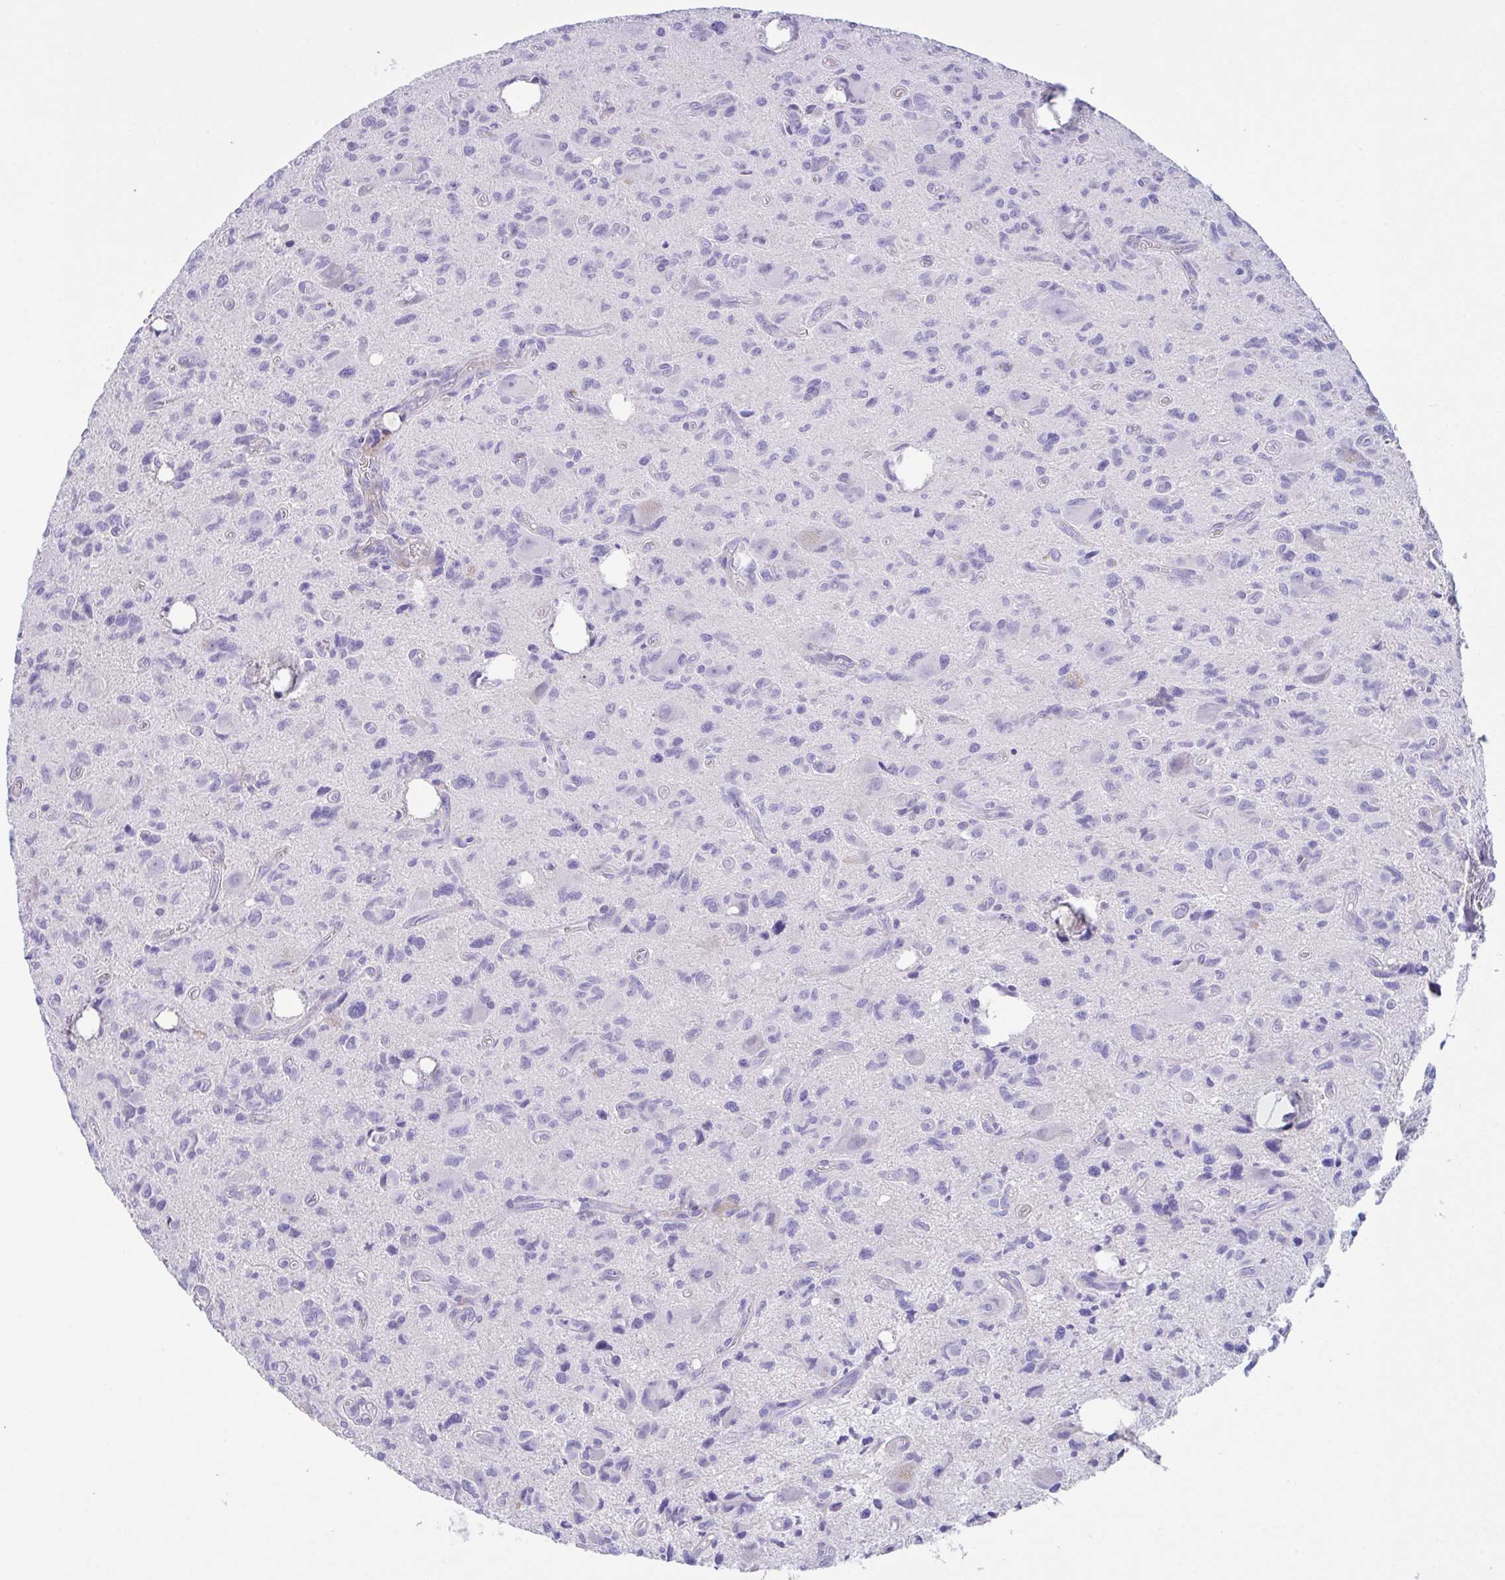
{"staining": {"intensity": "negative", "quantity": "none", "location": "none"}, "tissue": "glioma", "cell_type": "Tumor cells", "image_type": "cancer", "snomed": [{"axis": "morphology", "description": "Glioma, malignant, High grade"}, {"axis": "topography", "description": "Brain"}], "caption": "This is an immunohistochemistry image of malignant high-grade glioma. There is no positivity in tumor cells.", "gene": "FBXL20", "patient": {"sex": "male", "age": 76}}